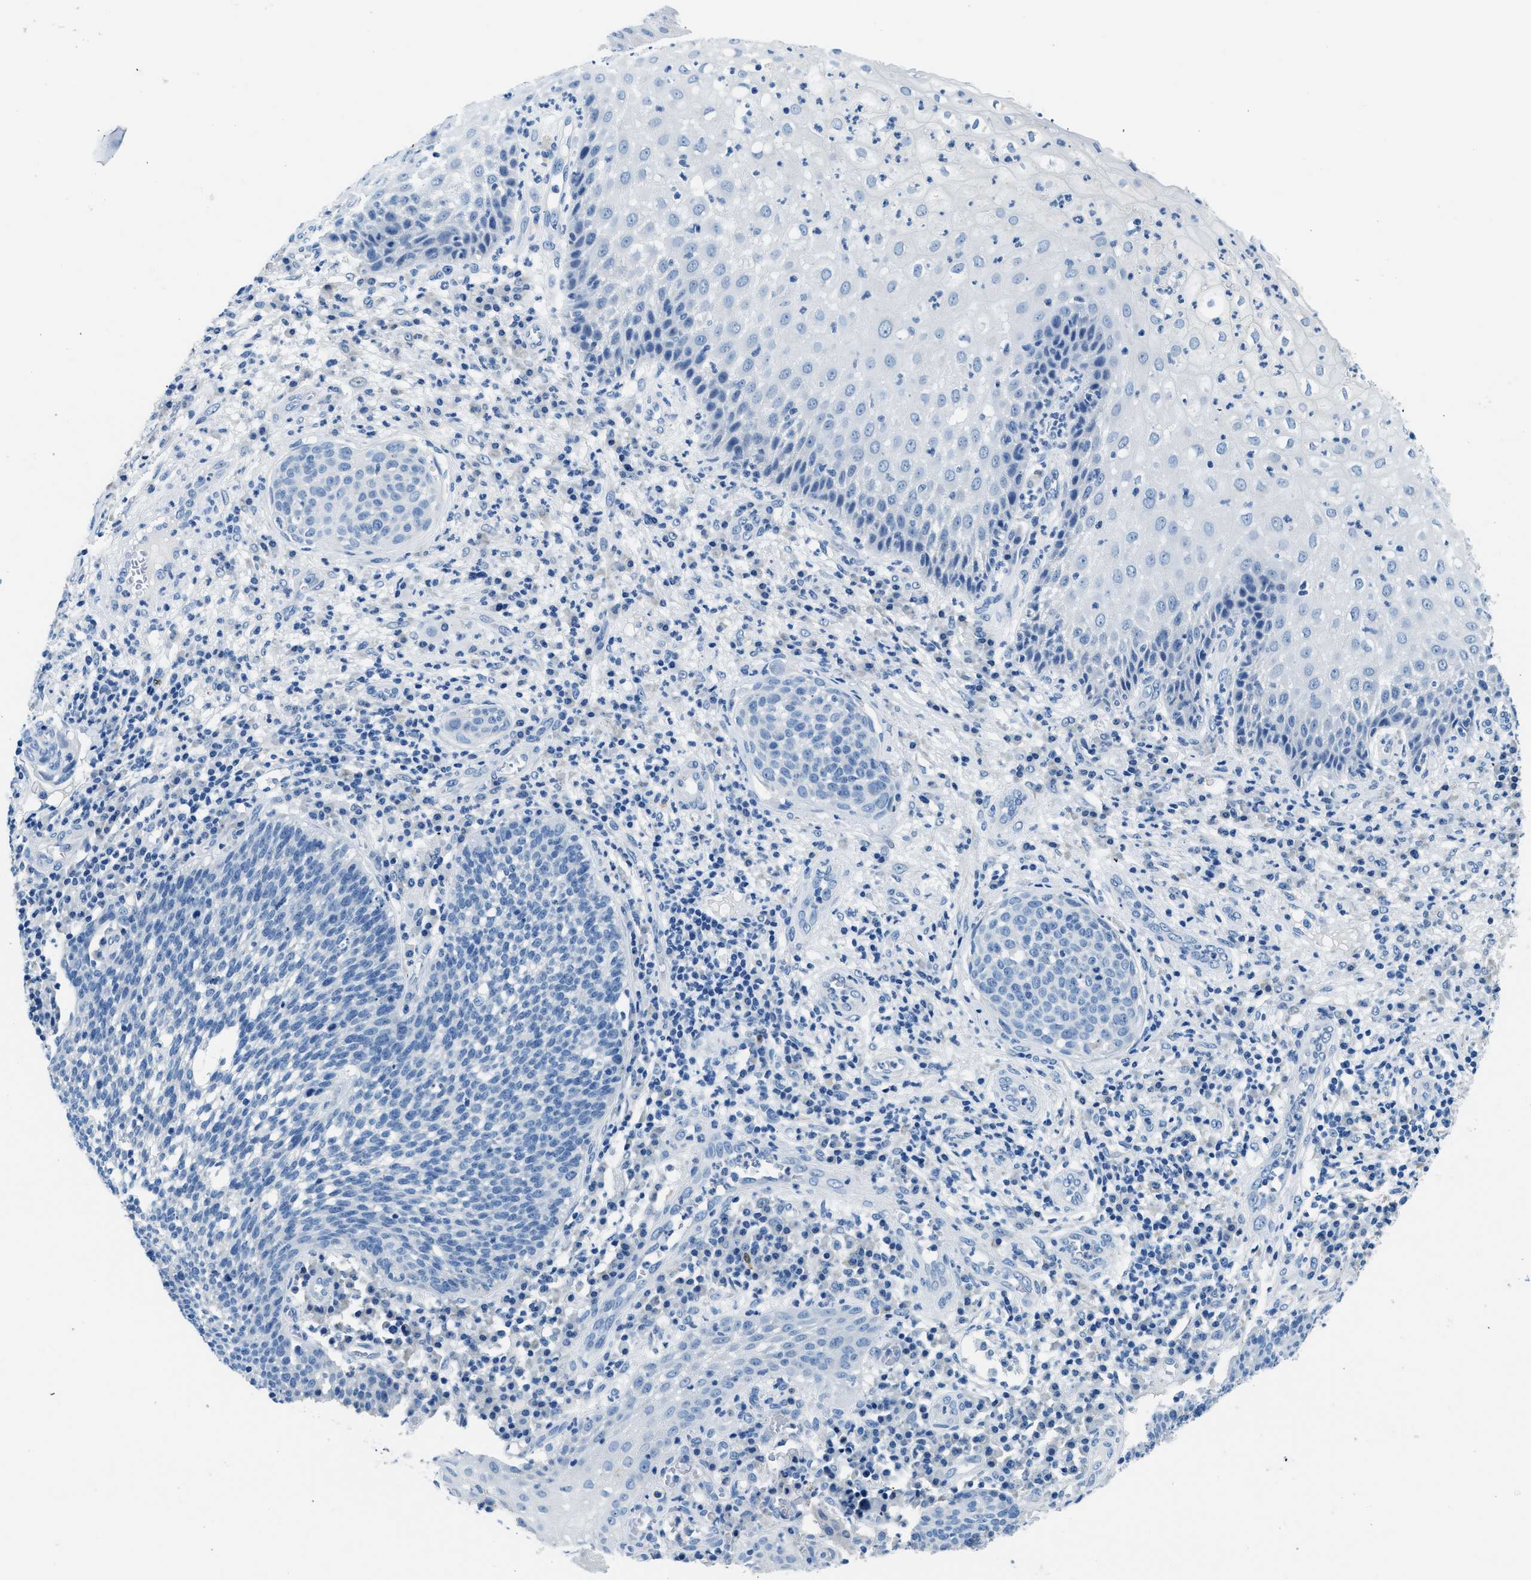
{"staining": {"intensity": "negative", "quantity": "none", "location": "none"}, "tissue": "cervical cancer", "cell_type": "Tumor cells", "image_type": "cancer", "snomed": [{"axis": "morphology", "description": "Squamous cell carcinoma, NOS"}, {"axis": "topography", "description": "Cervix"}], "caption": "The photomicrograph displays no staining of tumor cells in squamous cell carcinoma (cervical). Nuclei are stained in blue.", "gene": "CLDN18", "patient": {"sex": "female", "age": 34}}